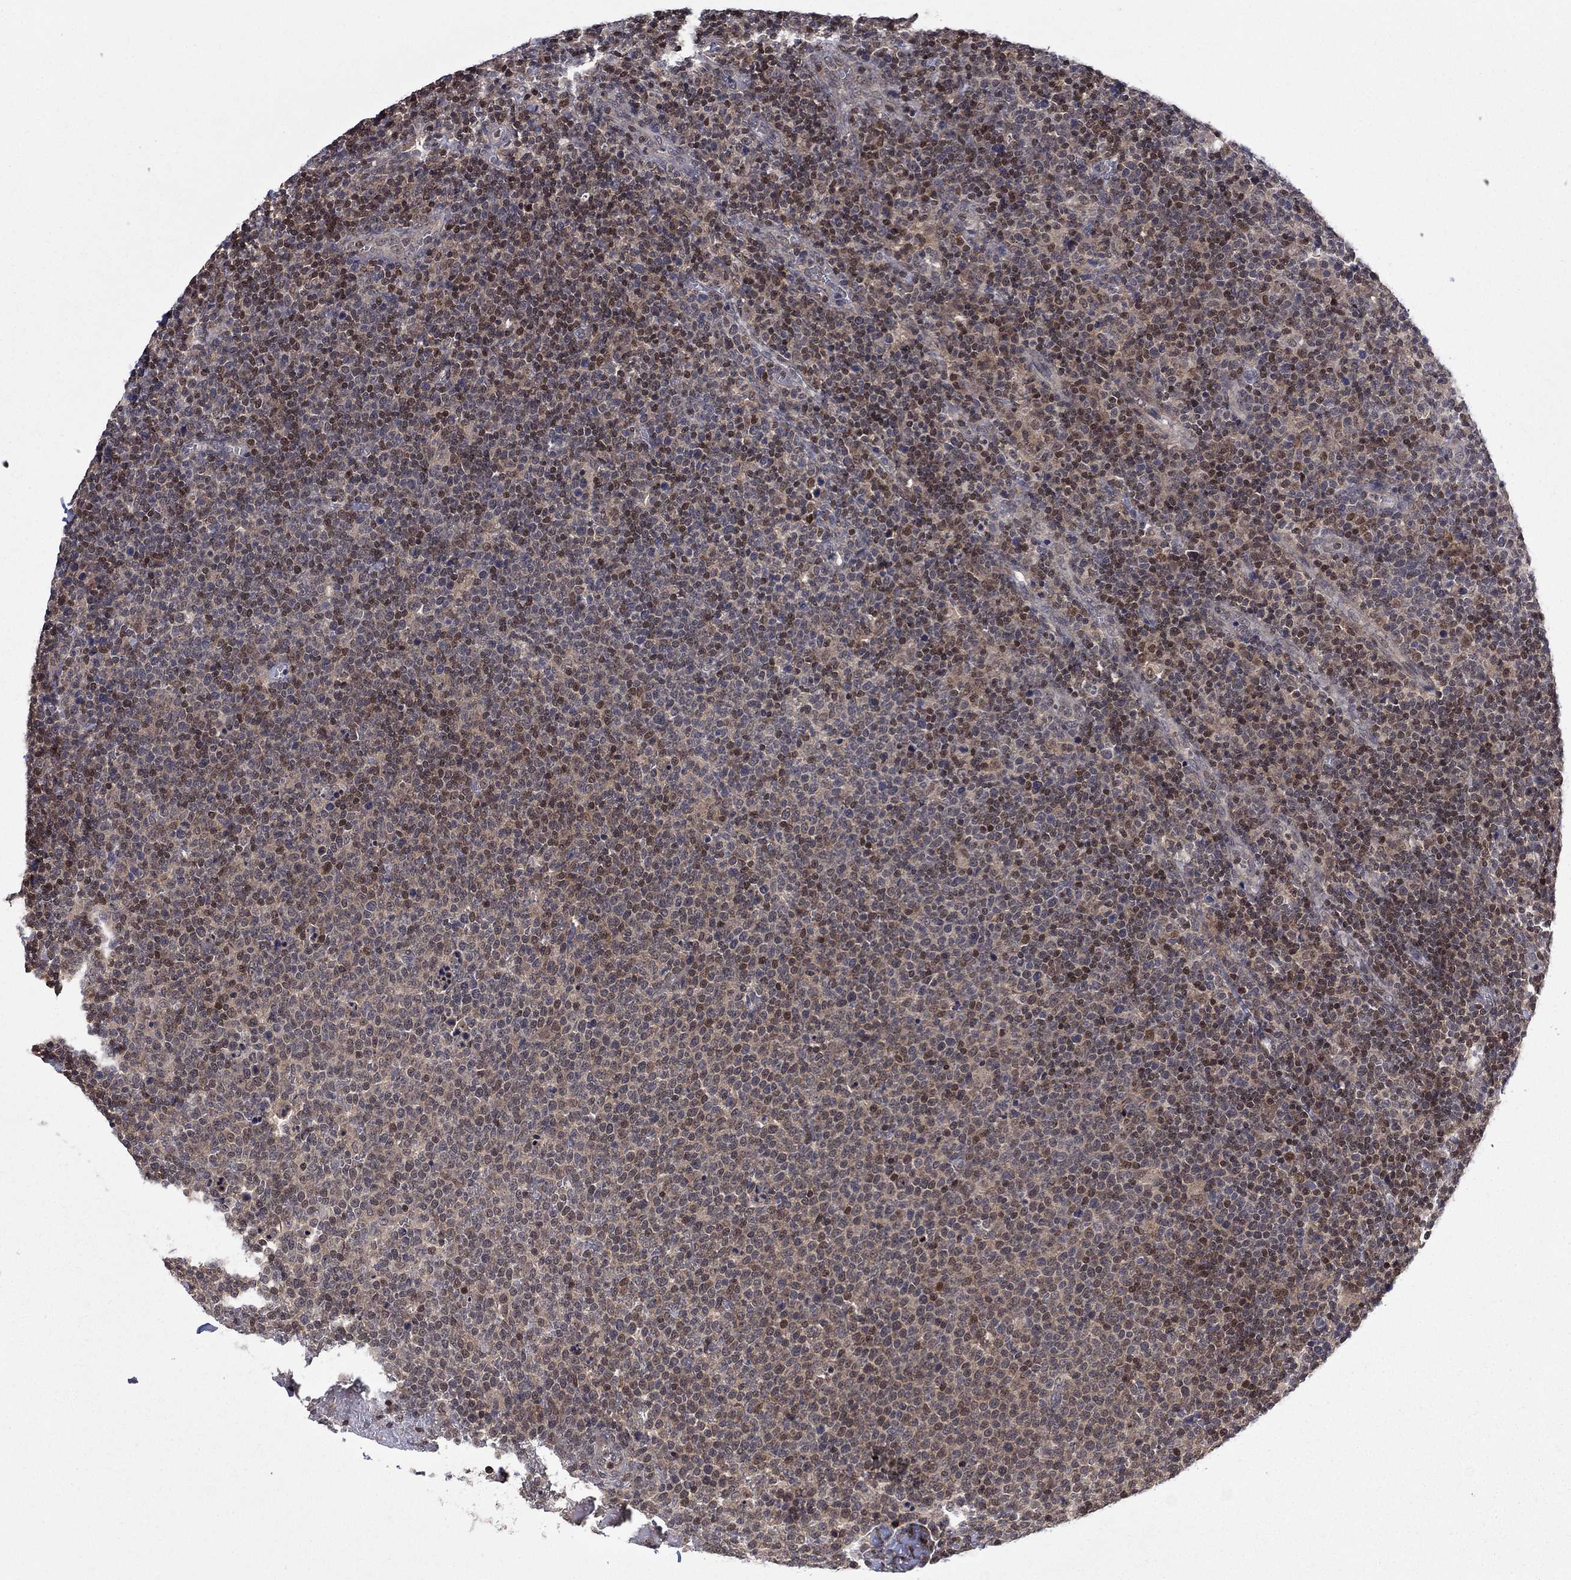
{"staining": {"intensity": "moderate", "quantity": "25%-75%", "location": "nuclear"}, "tissue": "lymphoma", "cell_type": "Tumor cells", "image_type": "cancer", "snomed": [{"axis": "morphology", "description": "Malignant lymphoma, non-Hodgkin's type, High grade"}, {"axis": "topography", "description": "Lymph node"}], "caption": "Immunohistochemical staining of human lymphoma demonstrates moderate nuclear protein expression in approximately 25%-75% of tumor cells.", "gene": "IAH1", "patient": {"sex": "male", "age": 61}}